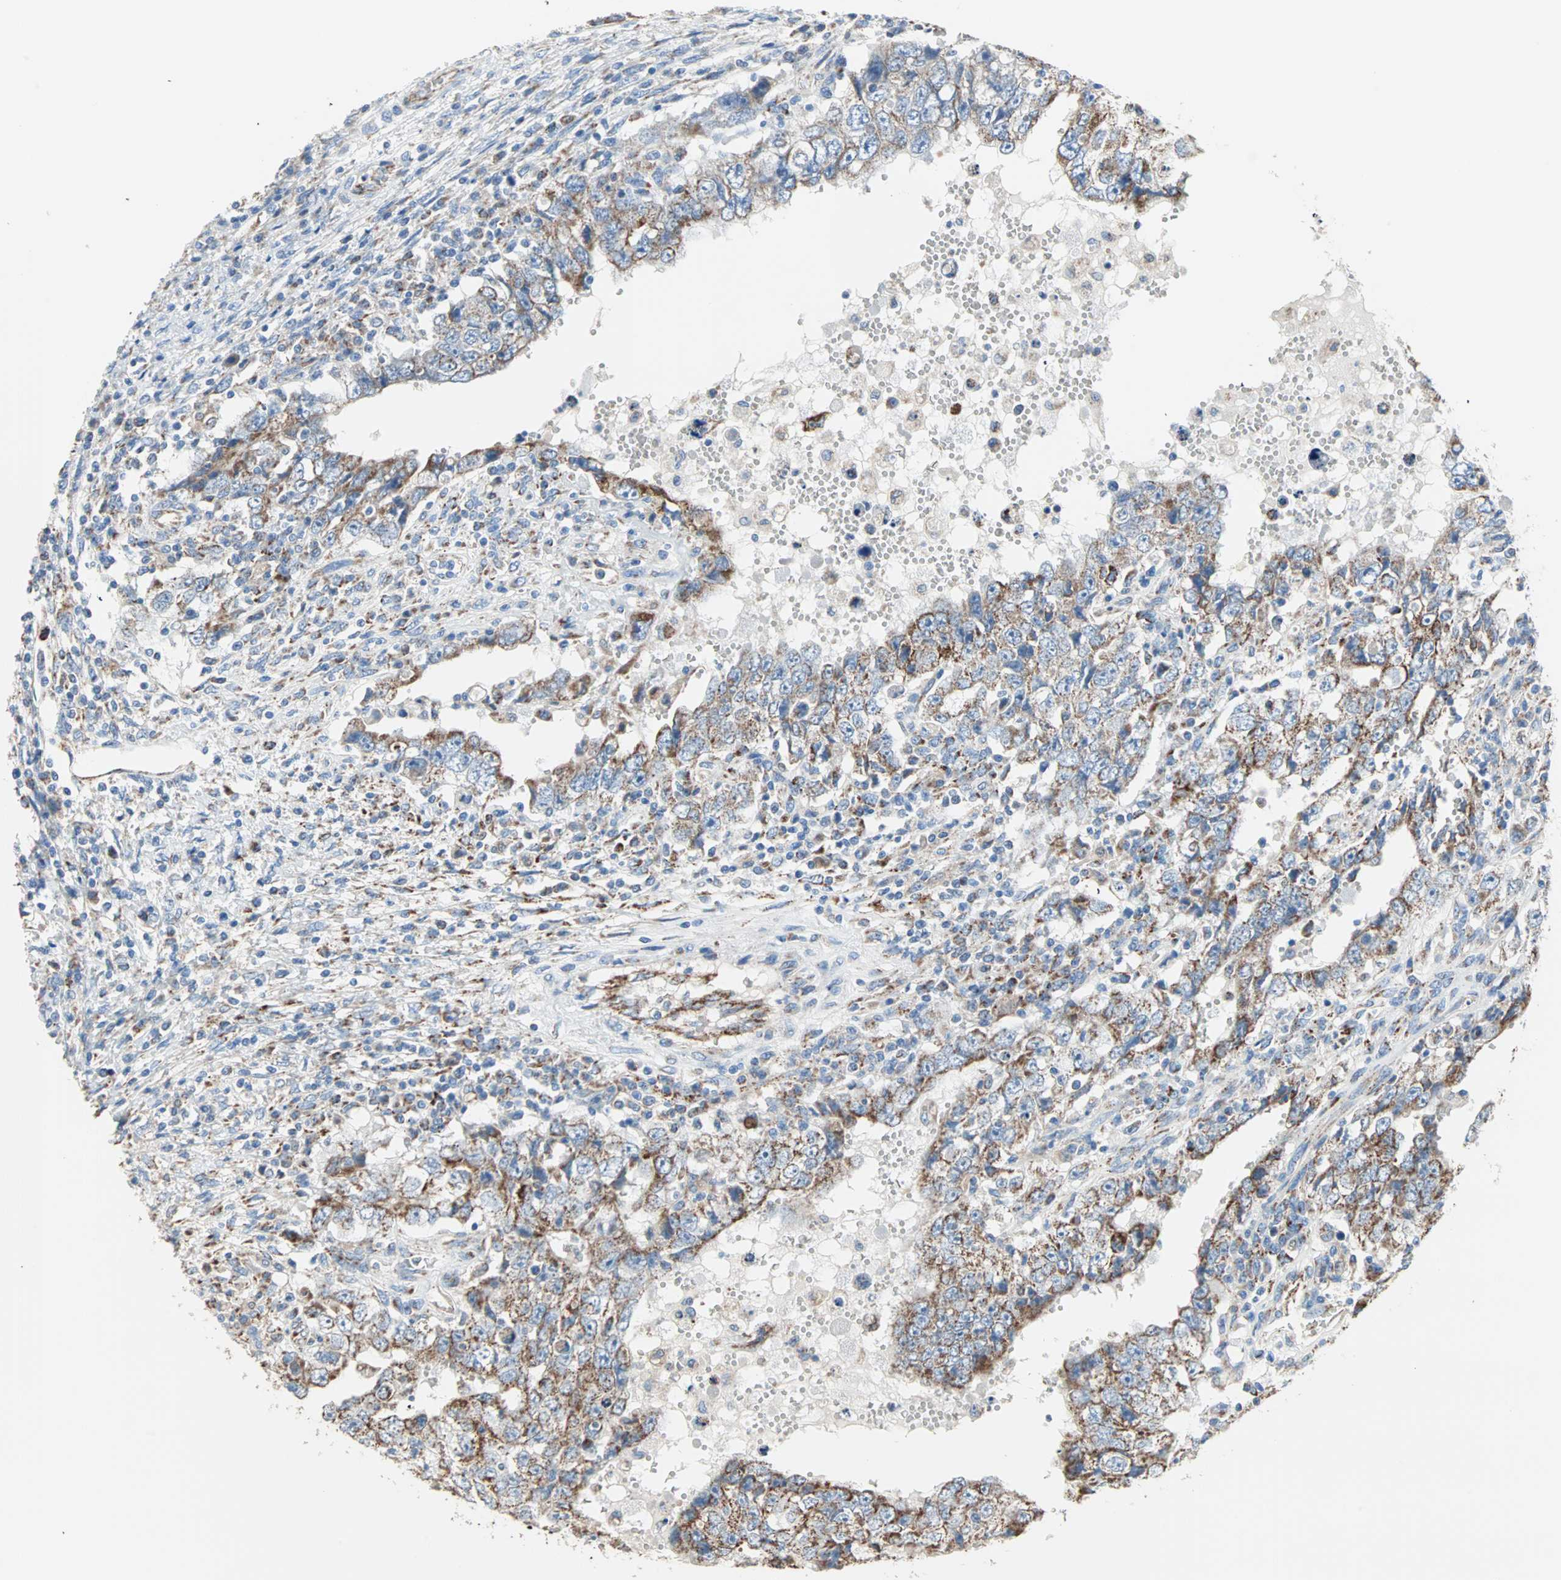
{"staining": {"intensity": "moderate", "quantity": ">75%", "location": "cytoplasmic/membranous"}, "tissue": "testis cancer", "cell_type": "Tumor cells", "image_type": "cancer", "snomed": [{"axis": "morphology", "description": "Carcinoma, Embryonal, NOS"}, {"axis": "topography", "description": "Testis"}], "caption": "Protein analysis of testis cancer (embryonal carcinoma) tissue reveals moderate cytoplasmic/membranous expression in about >75% of tumor cells. The protein of interest is shown in brown color, while the nuclei are stained blue.", "gene": "TST", "patient": {"sex": "male", "age": 26}}